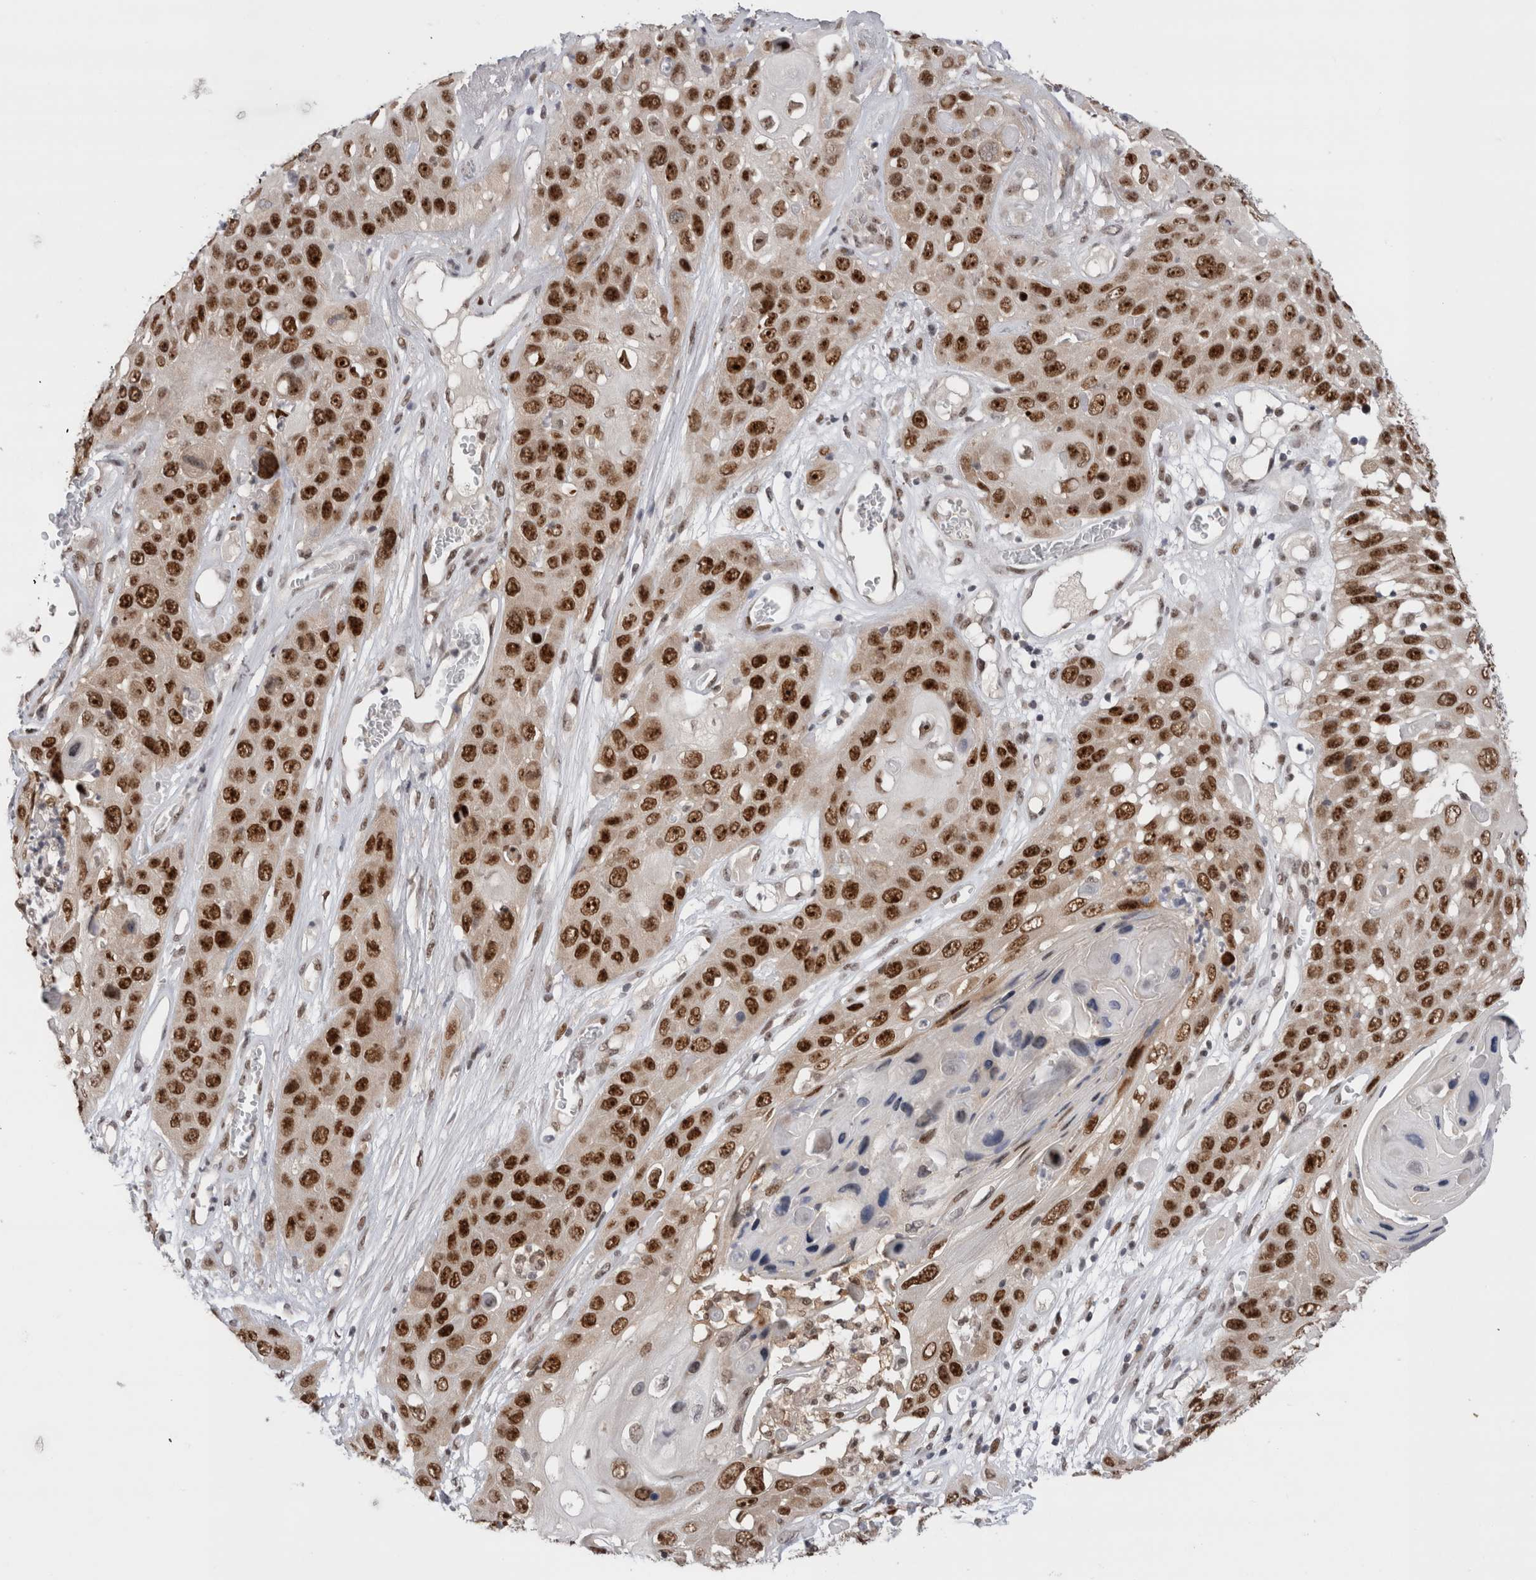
{"staining": {"intensity": "strong", "quantity": ">75%", "location": "nuclear"}, "tissue": "skin cancer", "cell_type": "Tumor cells", "image_type": "cancer", "snomed": [{"axis": "morphology", "description": "Squamous cell carcinoma, NOS"}, {"axis": "topography", "description": "Skin"}], "caption": "Squamous cell carcinoma (skin) stained with a brown dye reveals strong nuclear positive expression in approximately >75% of tumor cells.", "gene": "ZNF521", "patient": {"sex": "male", "age": 55}}